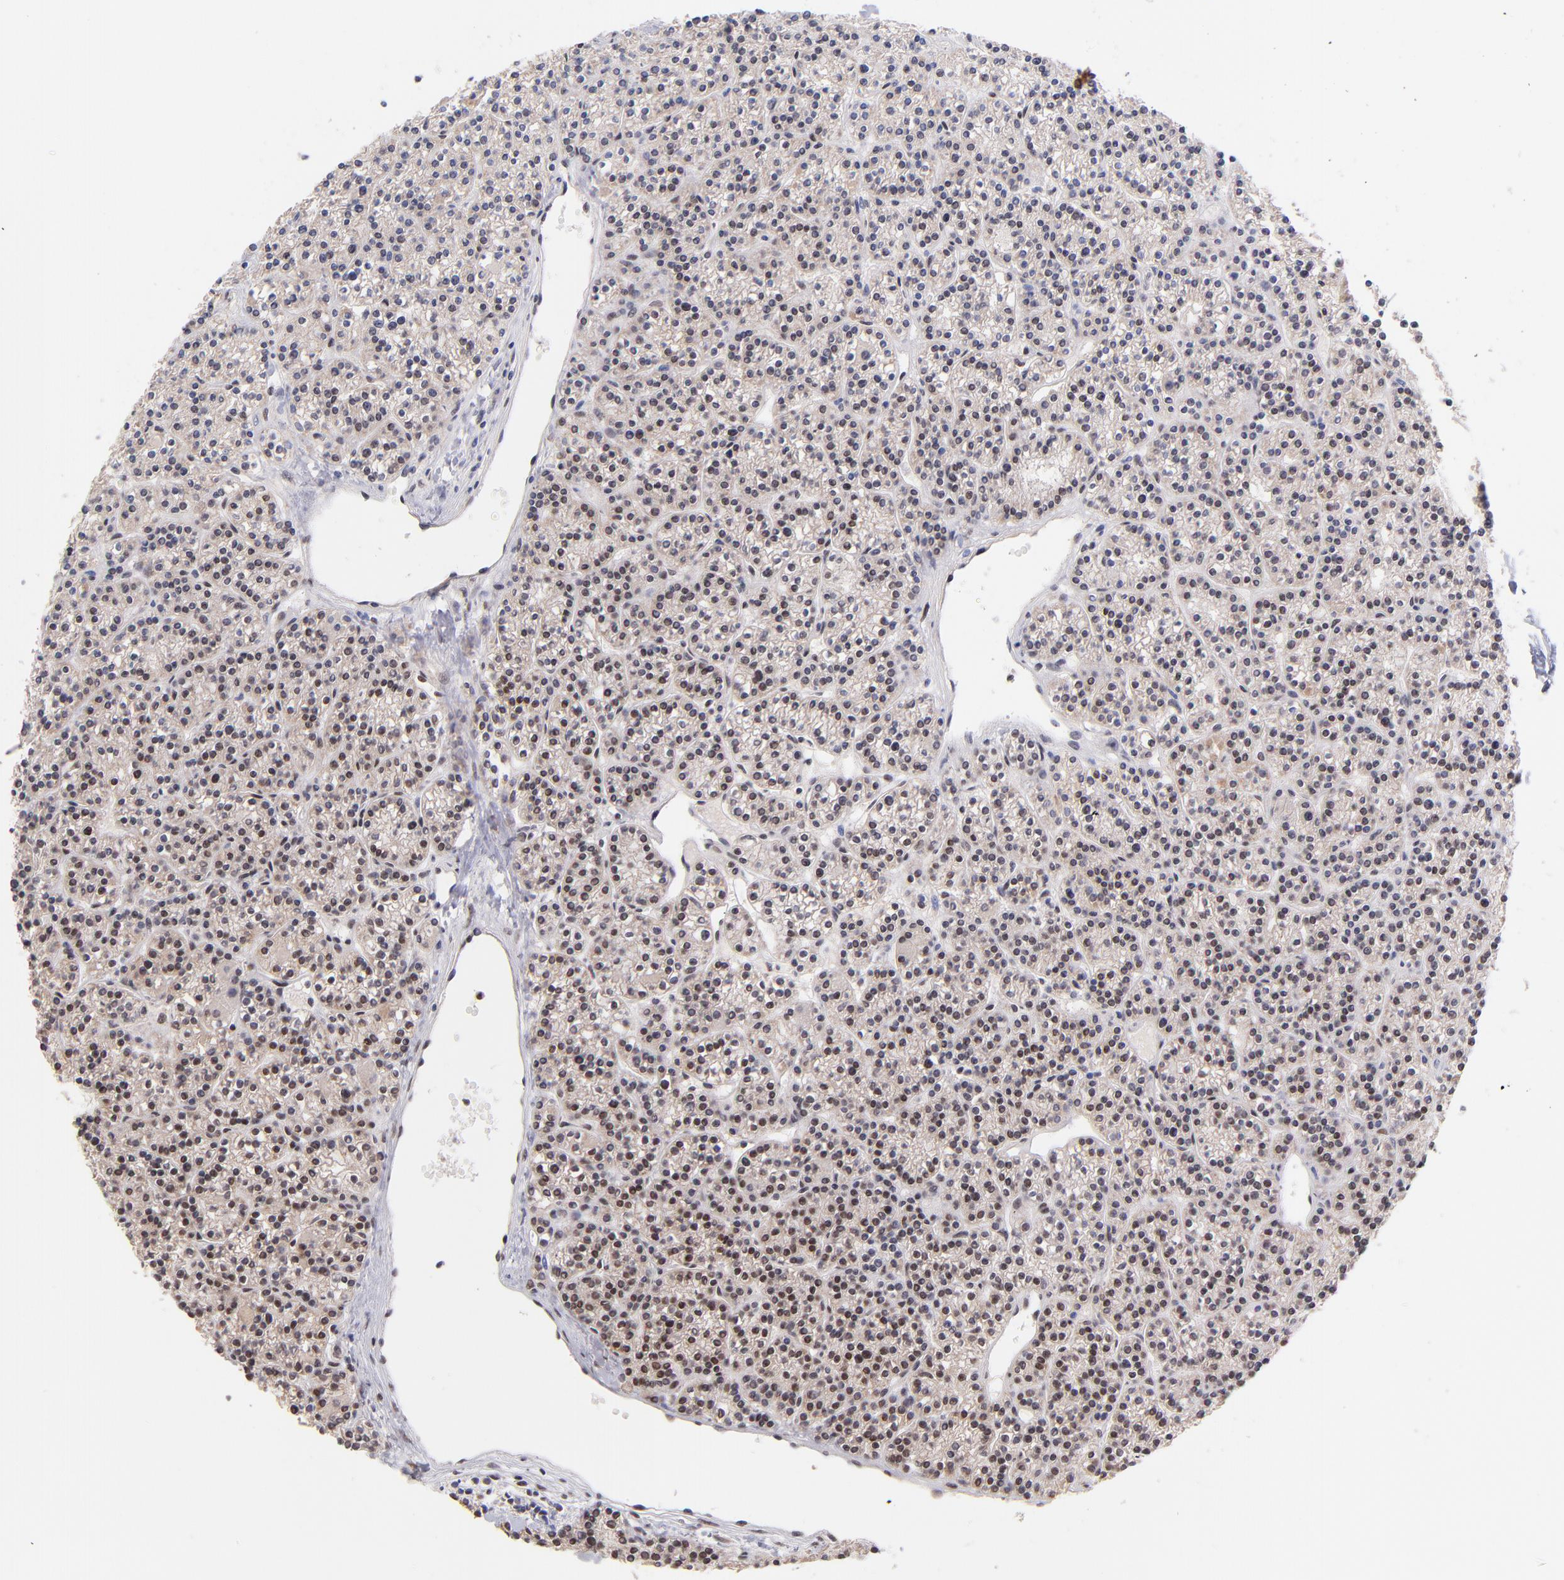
{"staining": {"intensity": "strong", "quantity": ">75%", "location": "nuclear"}, "tissue": "parathyroid gland", "cell_type": "Glandular cells", "image_type": "normal", "snomed": [{"axis": "morphology", "description": "Normal tissue, NOS"}, {"axis": "topography", "description": "Parathyroid gland"}], "caption": "A histopathology image of human parathyroid gland stained for a protein exhibits strong nuclear brown staining in glandular cells. (brown staining indicates protein expression, while blue staining denotes nuclei).", "gene": "MIDEAS", "patient": {"sex": "female", "age": 50}}